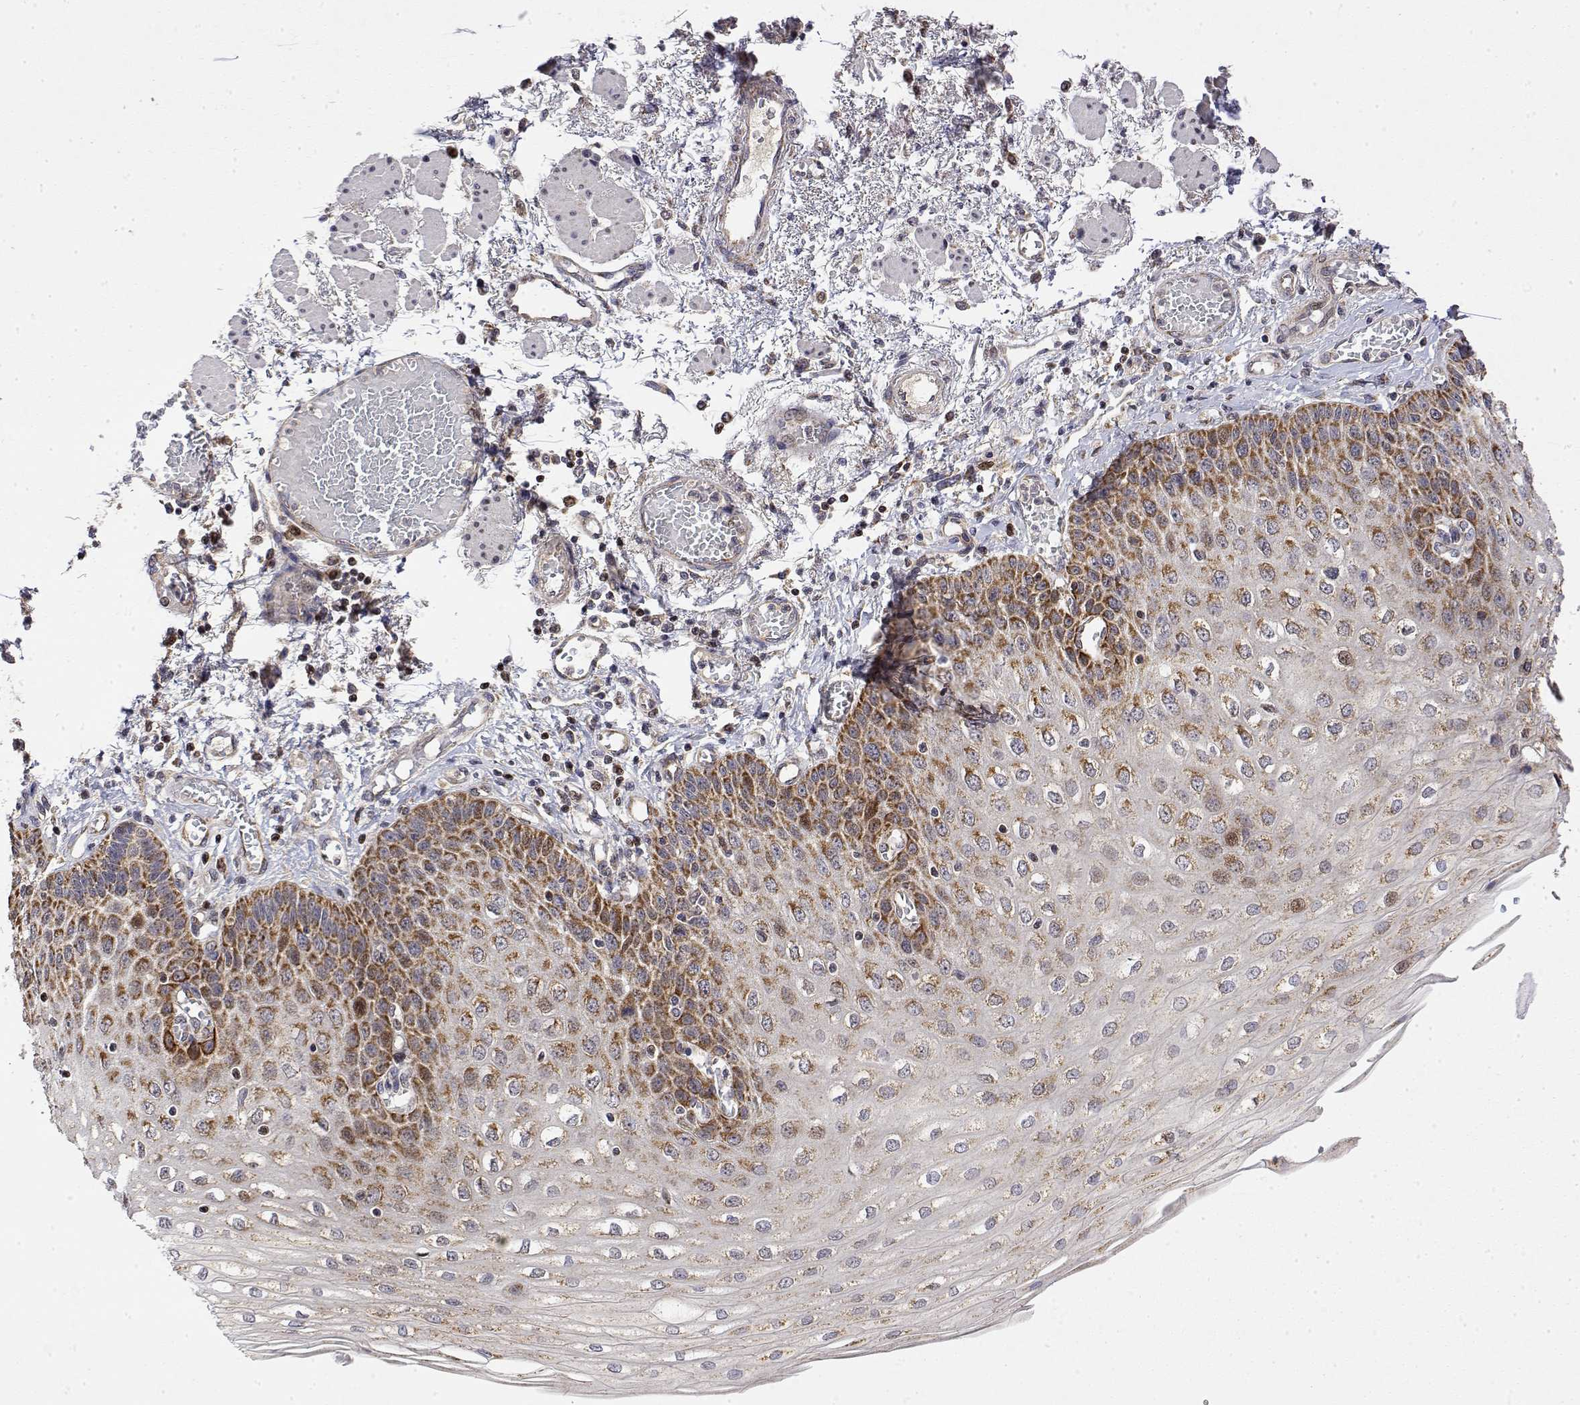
{"staining": {"intensity": "strong", "quantity": ">75%", "location": "cytoplasmic/membranous"}, "tissue": "esophagus", "cell_type": "Squamous epithelial cells", "image_type": "normal", "snomed": [{"axis": "morphology", "description": "Normal tissue, NOS"}, {"axis": "morphology", "description": "Adenocarcinoma, NOS"}, {"axis": "topography", "description": "Esophagus"}], "caption": "About >75% of squamous epithelial cells in unremarkable human esophagus show strong cytoplasmic/membranous protein positivity as visualized by brown immunohistochemical staining.", "gene": "GADD45GIP1", "patient": {"sex": "male", "age": 81}}